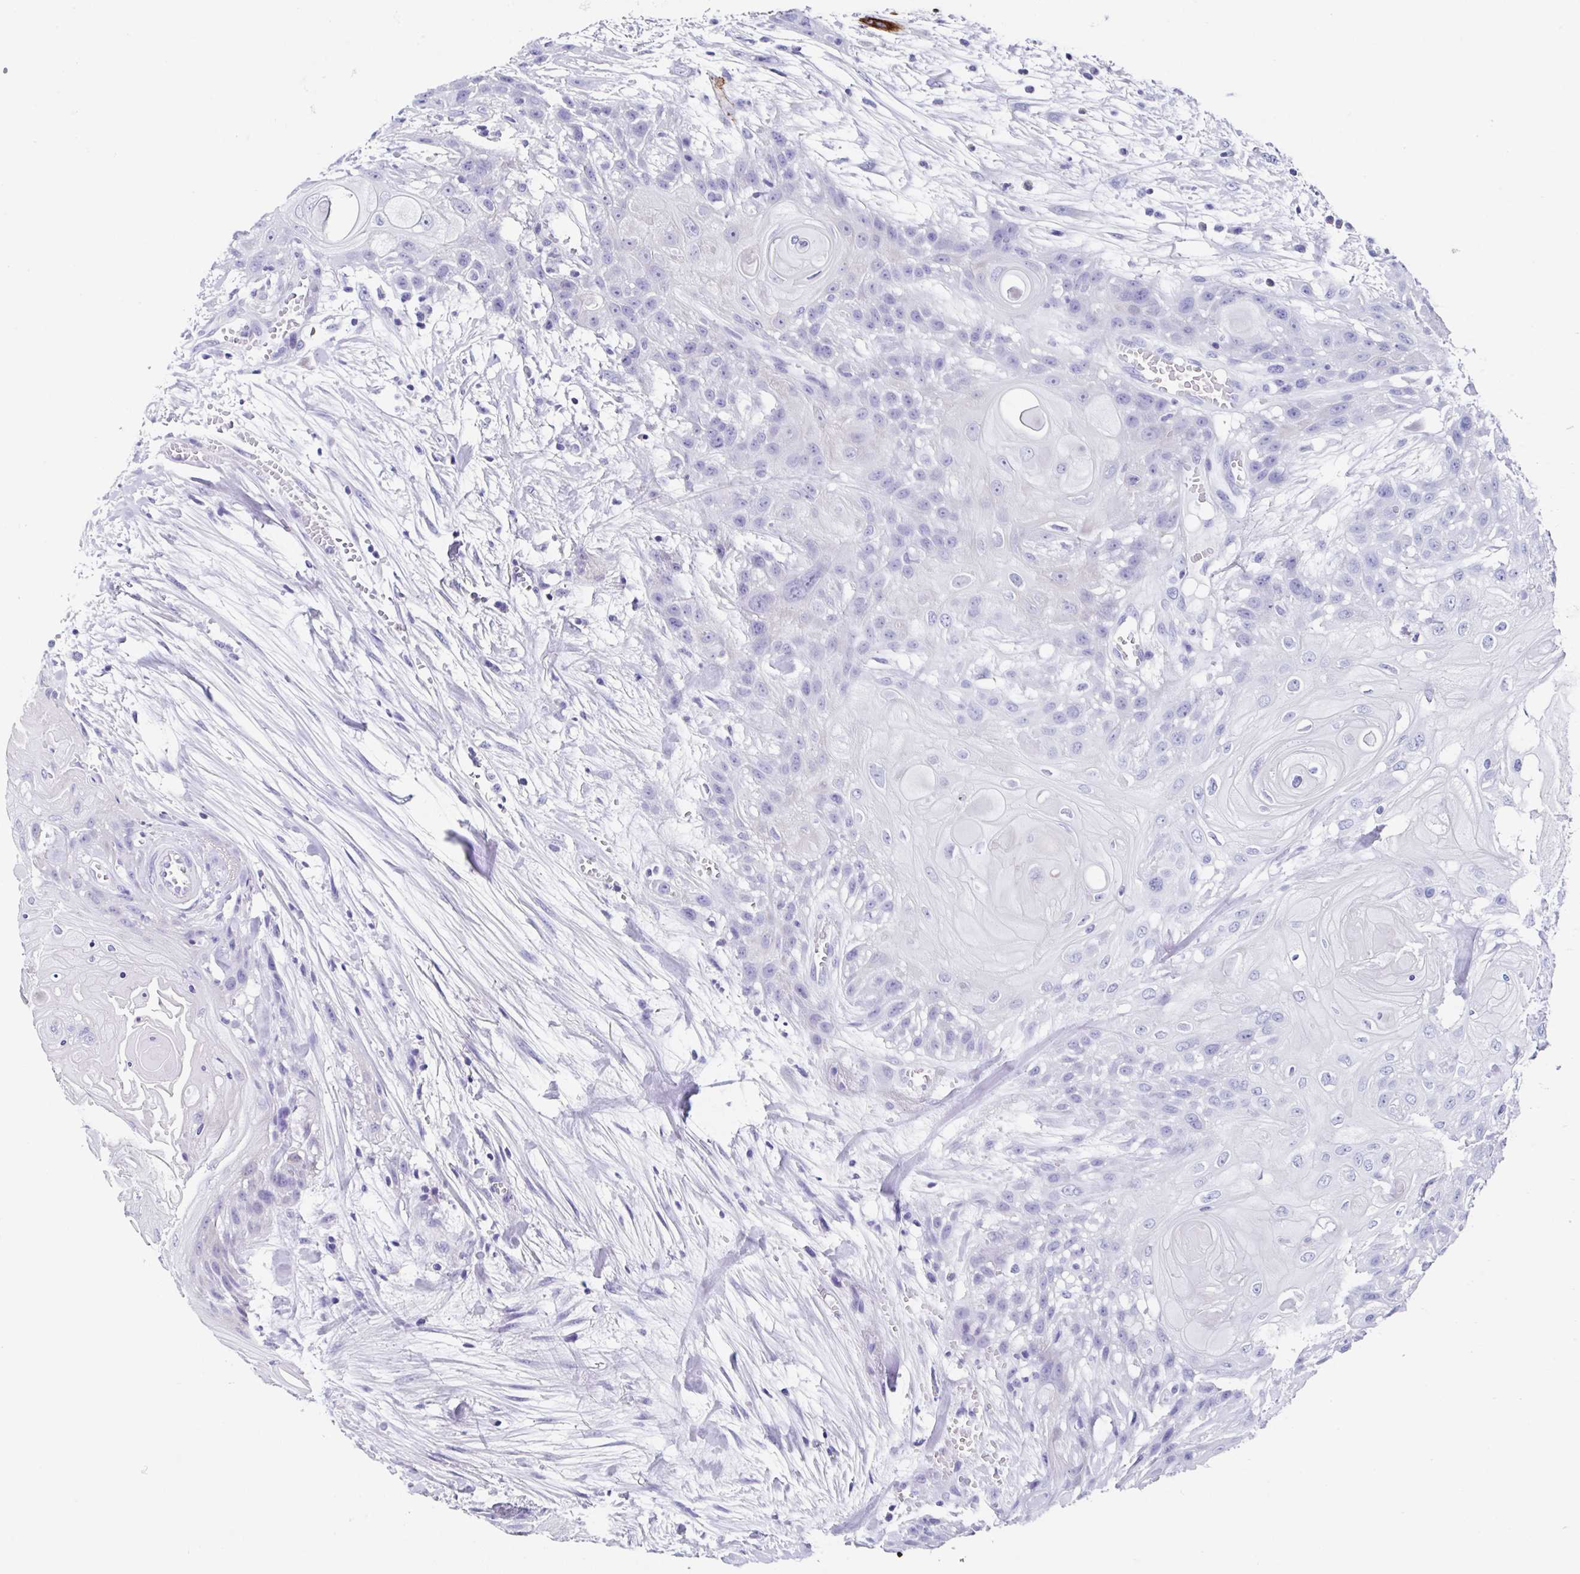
{"staining": {"intensity": "negative", "quantity": "none", "location": "none"}, "tissue": "head and neck cancer", "cell_type": "Tumor cells", "image_type": "cancer", "snomed": [{"axis": "morphology", "description": "Squamous cell carcinoma, NOS"}, {"axis": "topography", "description": "Head-Neck"}], "caption": "DAB (3,3'-diaminobenzidine) immunohistochemical staining of human head and neck cancer shows no significant staining in tumor cells.", "gene": "UGT3A1", "patient": {"sex": "female", "age": 43}}